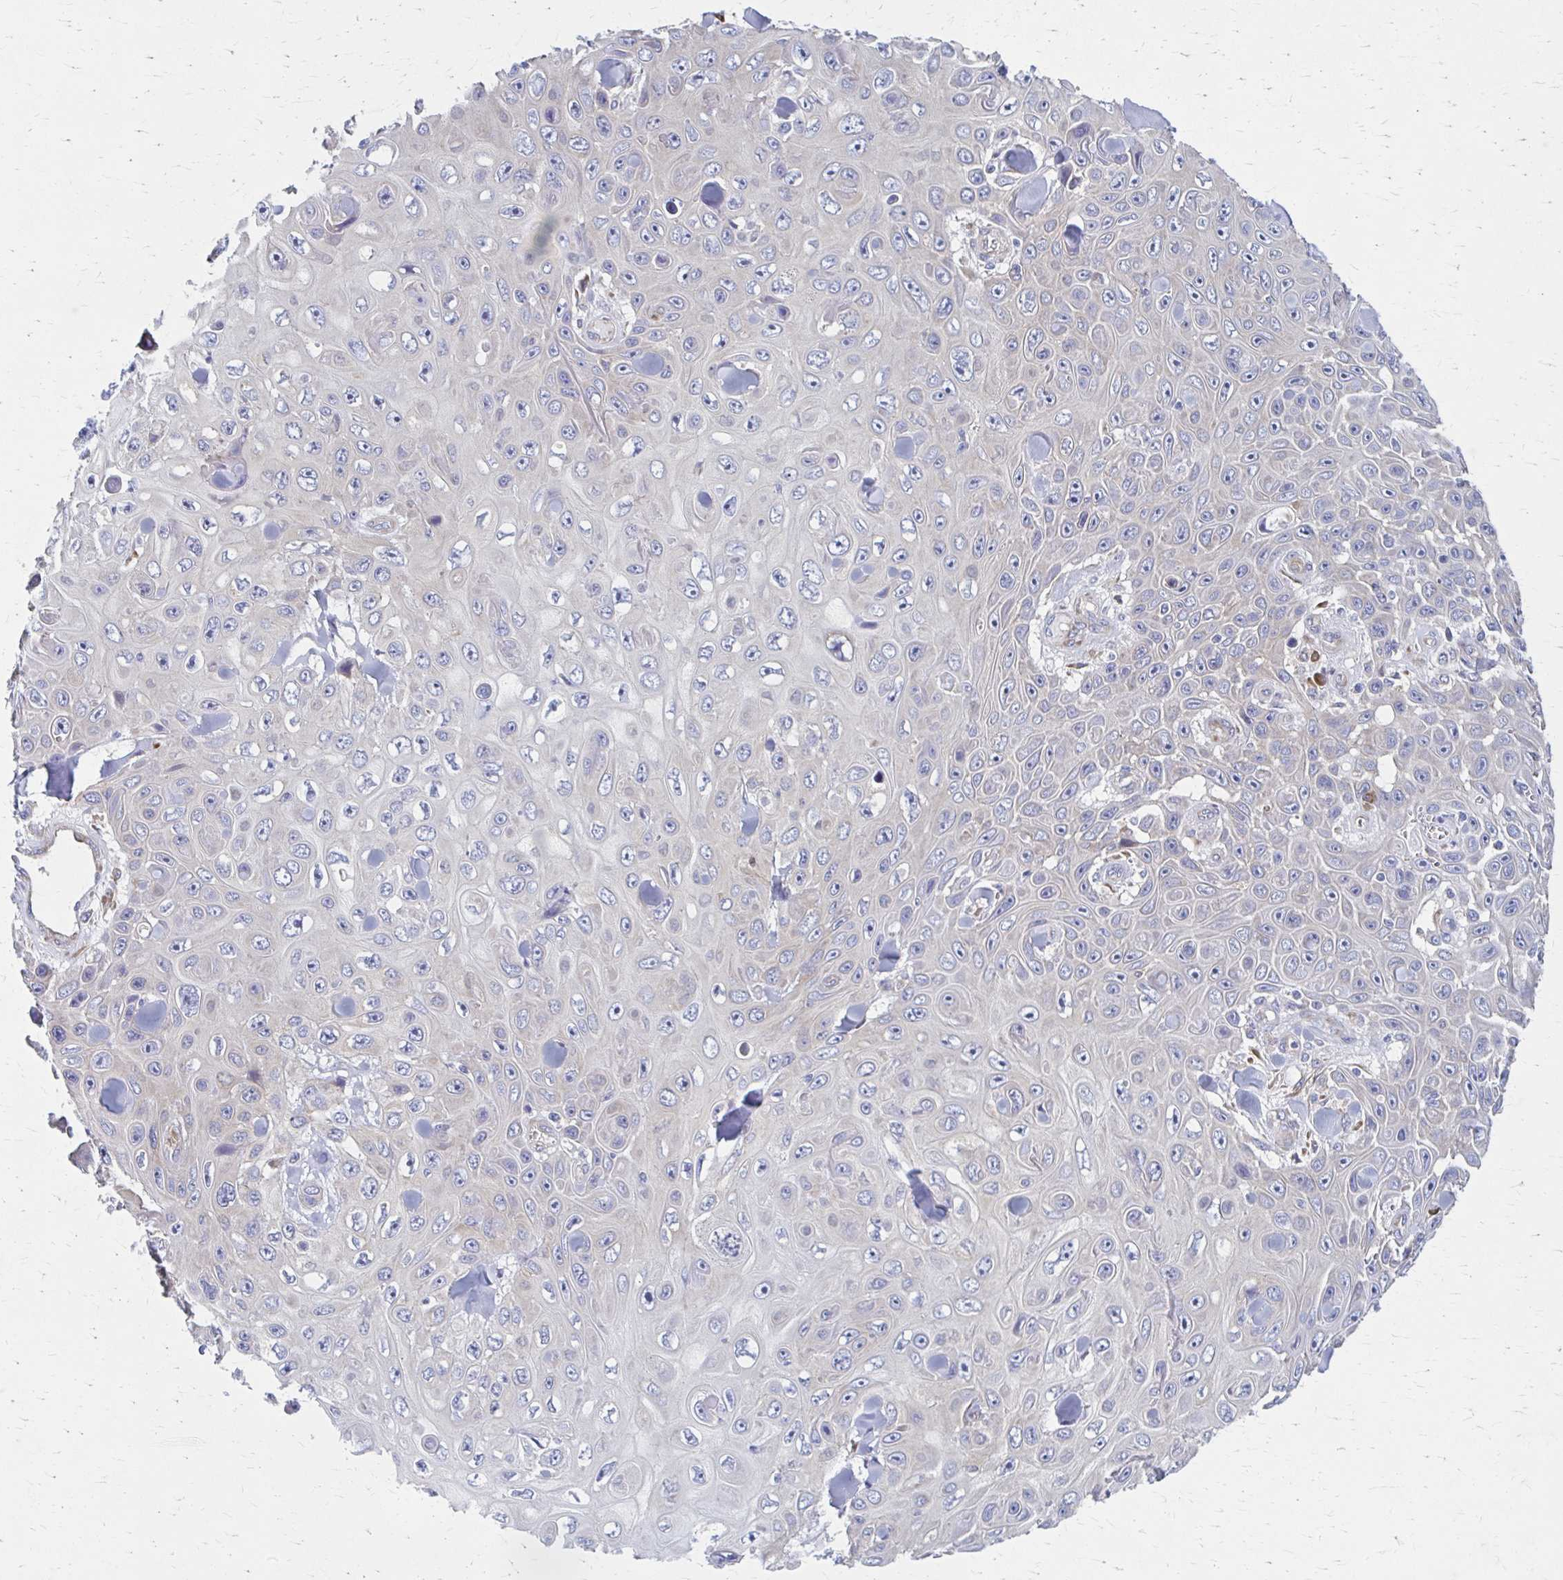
{"staining": {"intensity": "negative", "quantity": "none", "location": "none"}, "tissue": "skin cancer", "cell_type": "Tumor cells", "image_type": "cancer", "snomed": [{"axis": "morphology", "description": "Squamous cell carcinoma, NOS"}, {"axis": "topography", "description": "Skin"}], "caption": "The IHC image has no significant staining in tumor cells of skin cancer (squamous cell carcinoma) tissue. The staining is performed using DAB brown chromogen with nuclei counter-stained in using hematoxylin.", "gene": "RPL27A", "patient": {"sex": "male", "age": 82}}